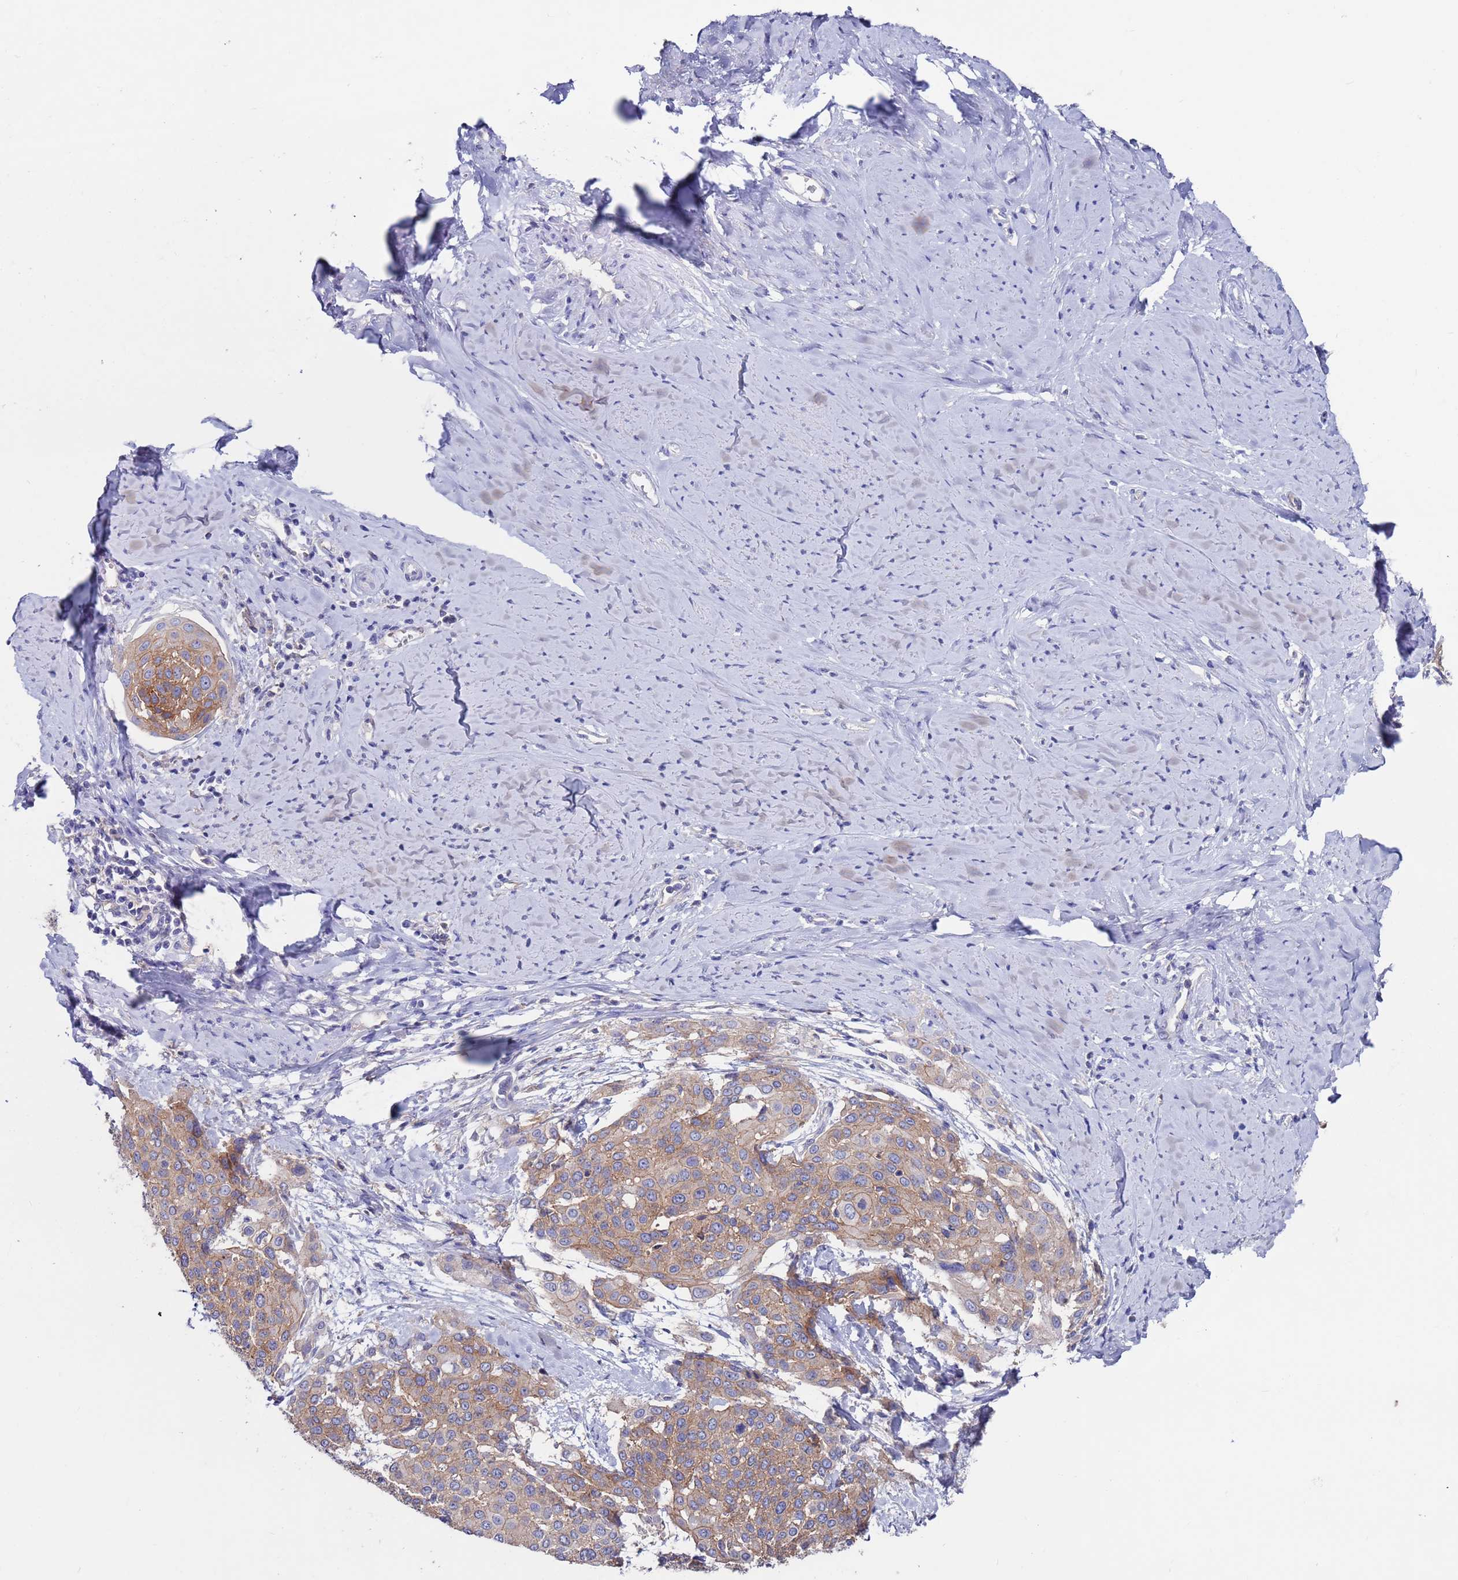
{"staining": {"intensity": "moderate", "quantity": ">75%", "location": "cytoplasmic/membranous"}, "tissue": "cervical cancer", "cell_type": "Tumor cells", "image_type": "cancer", "snomed": [{"axis": "morphology", "description": "Squamous cell carcinoma, NOS"}, {"axis": "topography", "description": "Cervix"}], "caption": "Tumor cells show medium levels of moderate cytoplasmic/membranous positivity in approximately >75% of cells in human cervical cancer.", "gene": "KRTCAP3", "patient": {"sex": "female", "age": 44}}